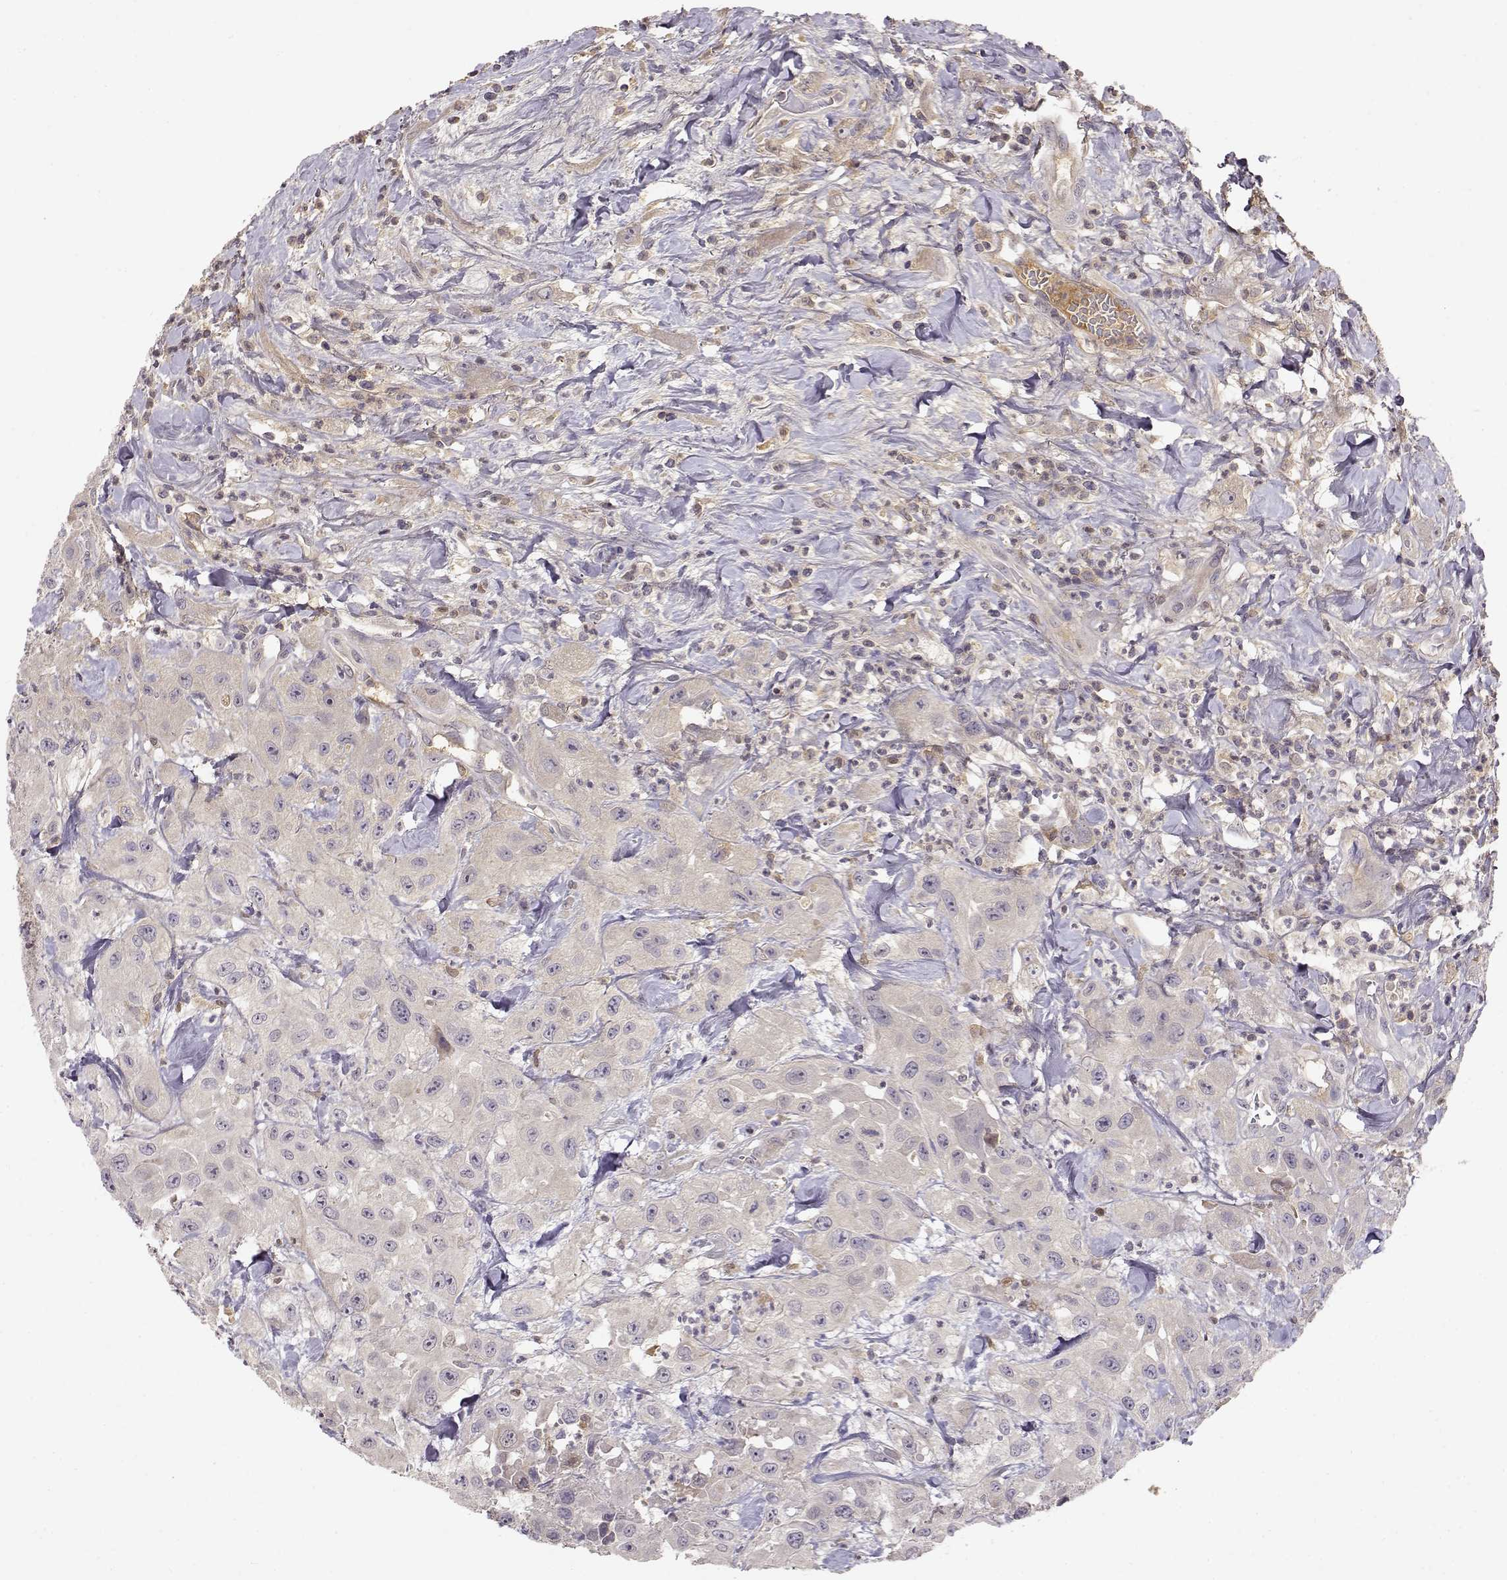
{"staining": {"intensity": "negative", "quantity": "none", "location": "none"}, "tissue": "urothelial cancer", "cell_type": "Tumor cells", "image_type": "cancer", "snomed": [{"axis": "morphology", "description": "Urothelial carcinoma, High grade"}, {"axis": "topography", "description": "Urinary bladder"}], "caption": "There is no significant staining in tumor cells of urothelial cancer.", "gene": "TACR1", "patient": {"sex": "male", "age": 79}}